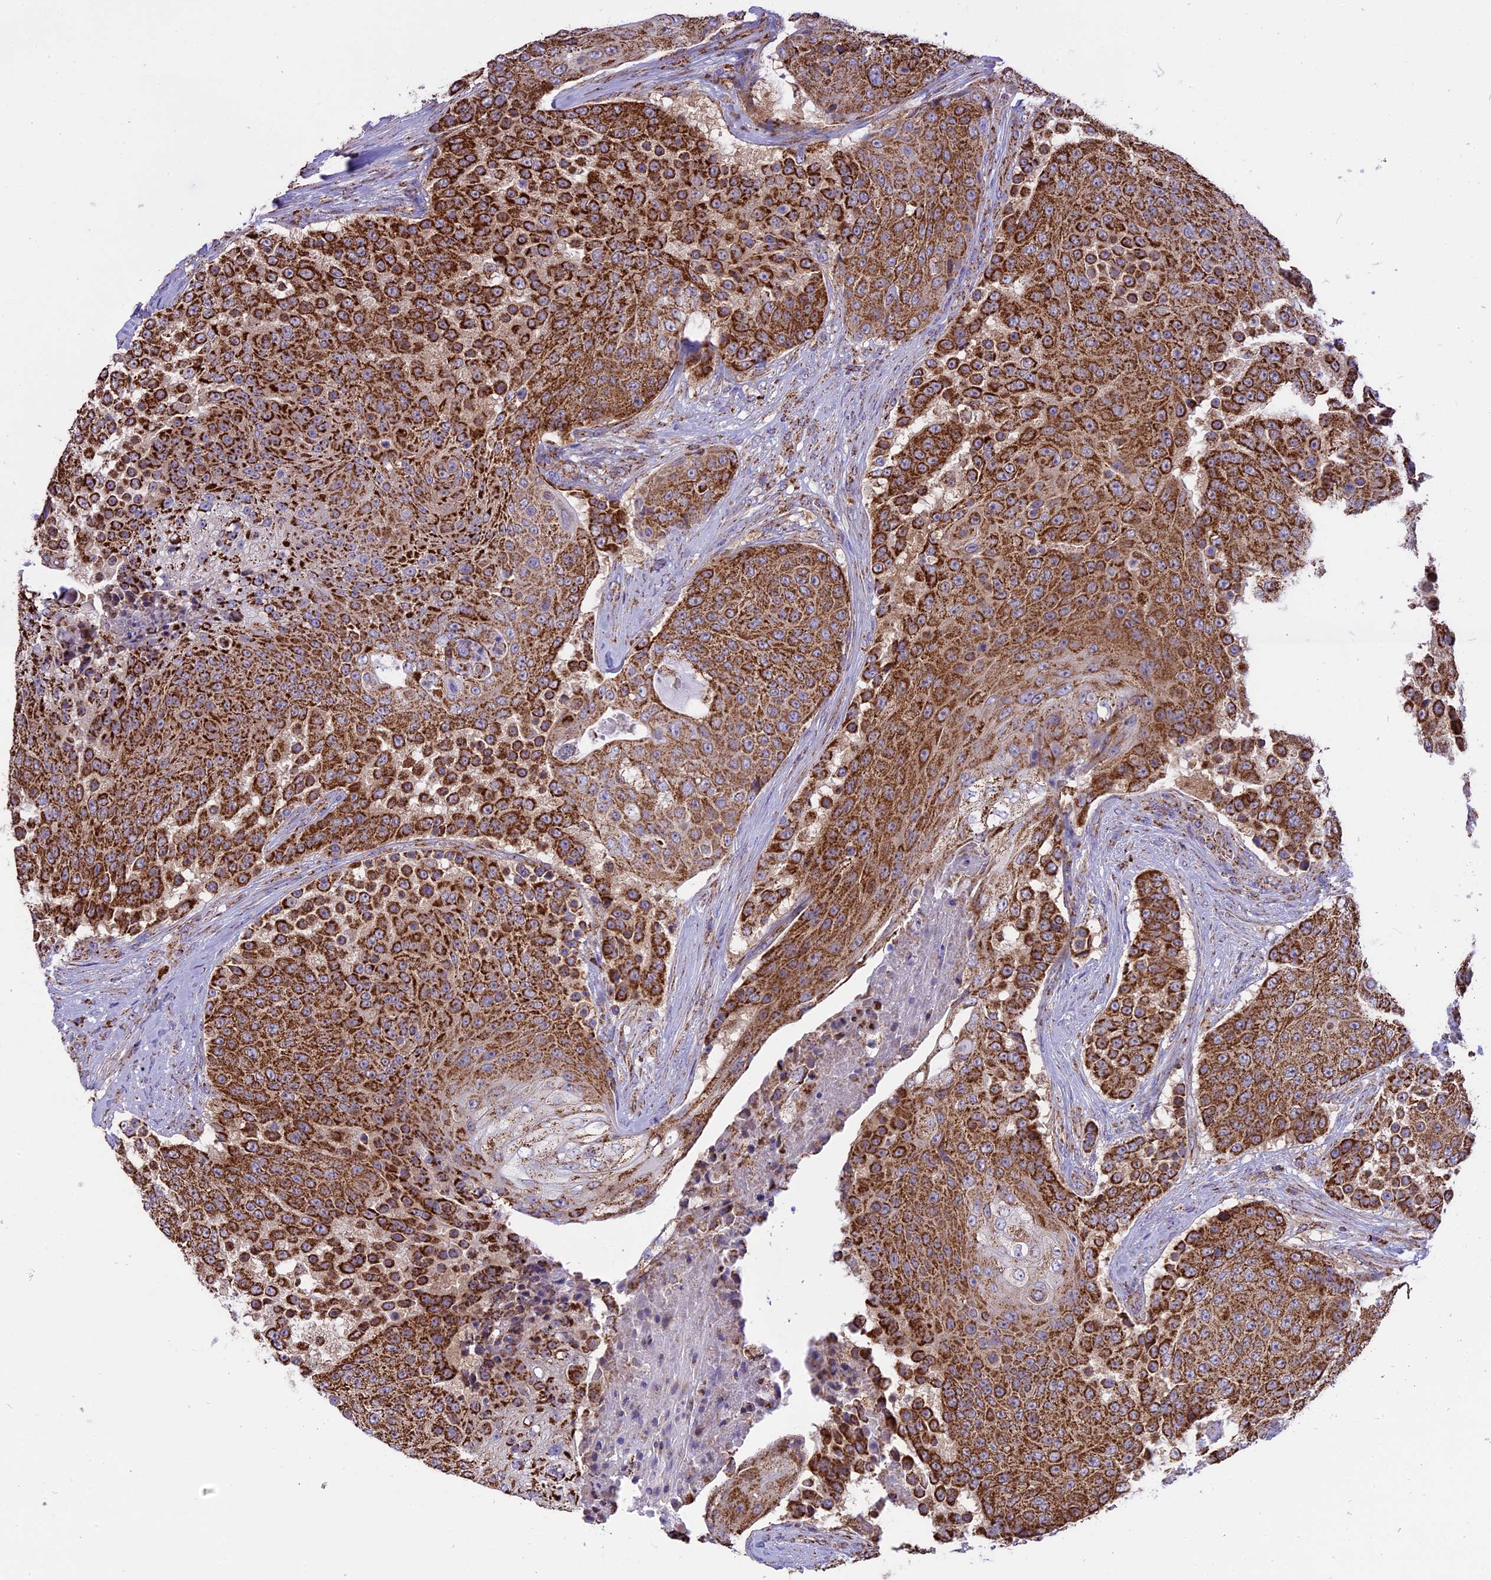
{"staining": {"intensity": "strong", "quantity": ">75%", "location": "cytoplasmic/membranous"}, "tissue": "urothelial cancer", "cell_type": "Tumor cells", "image_type": "cancer", "snomed": [{"axis": "morphology", "description": "Urothelial carcinoma, High grade"}, {"axis": "topography", "description": "Urinary bladder"}], "caption": "Urothelial cancer stained for a protein (brown) shows strong cytoplasmic/membranous positive expression in about >75% of tumor cells.", "gene": "TTC4", "patient": {"sex": "female", "age": 63}}